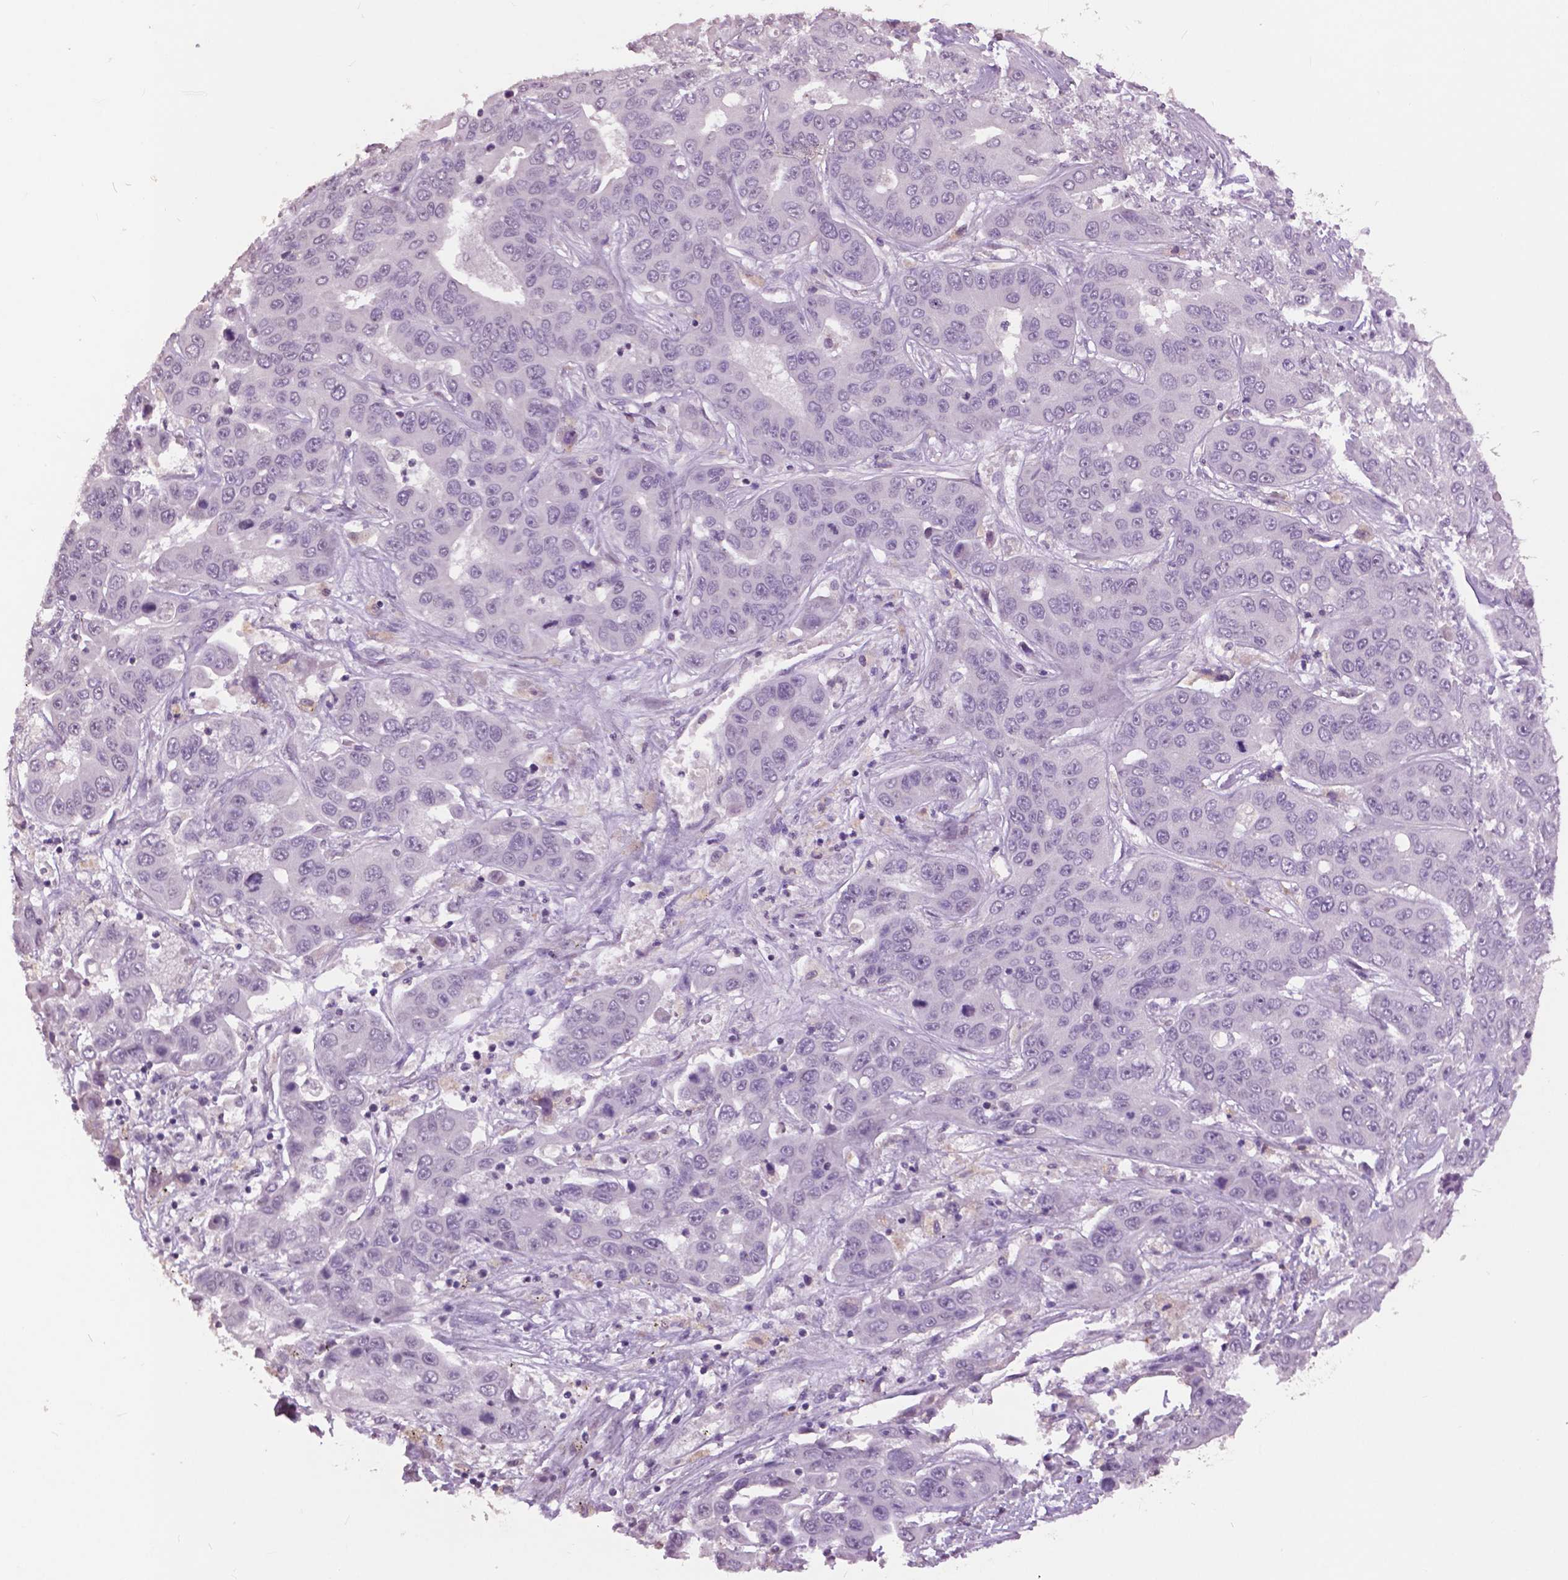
{"staining": {"intensity": "negative", "quantity": "none", "location": "none"}, "tissue": "liver cancer", "cell_type": "Tumor cells", "image_type": "cancer", "snomed": [{"axis": "morphology", "description": "Cholangiocarcinoma"}, {"axis": "topography", "description": "Liver"}], "caption": "Liver cancer was stained to show a protein in brown. There is no significant positivity in tumor cells.", "gene": "GRIN2A", "patient": {"sex": "female", "age": 52}}